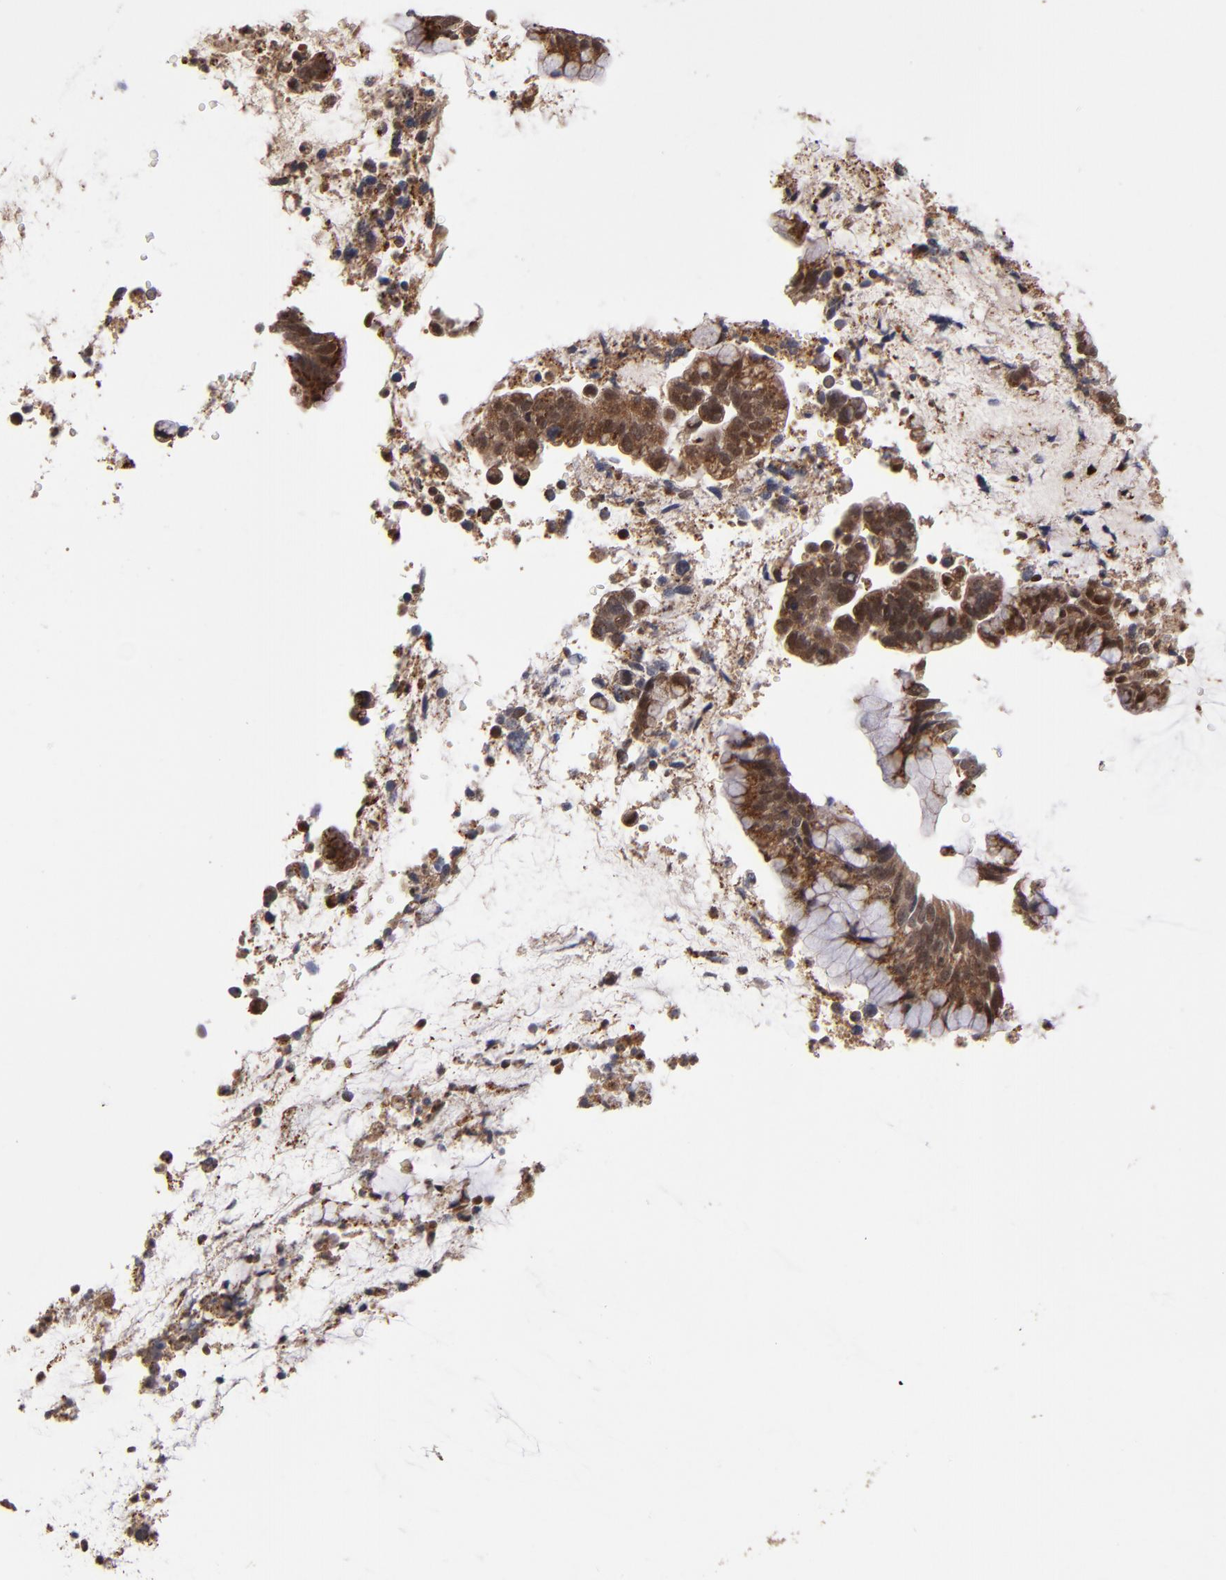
{"staining": {"intensity": "strong", "quantity": ">75%", "location": "cytoplasmic/membranous,nuclear"}, "tissue": "cervical cancer", "cell_type": "Tumor cells", "image_type": "cancer", "snomed": [{"axis": "morphology", "description": "Adenocarcinoma, NOS"}, {"axis": "topography", "description": "Cervix"}], "caption": "Immunohistochemistry (IHC) of adenocarcinoma (cervical) reveals high levels of strong cytoplasmic/membranous and nuclear staining in about >75% of tumor cells. Using DAB (brown) and hematoxylin (blue) stains, captured at high magnification using brightfield microscopy.", "gene": "CUL5", "patient": {"sex": "female", "age": 44}}